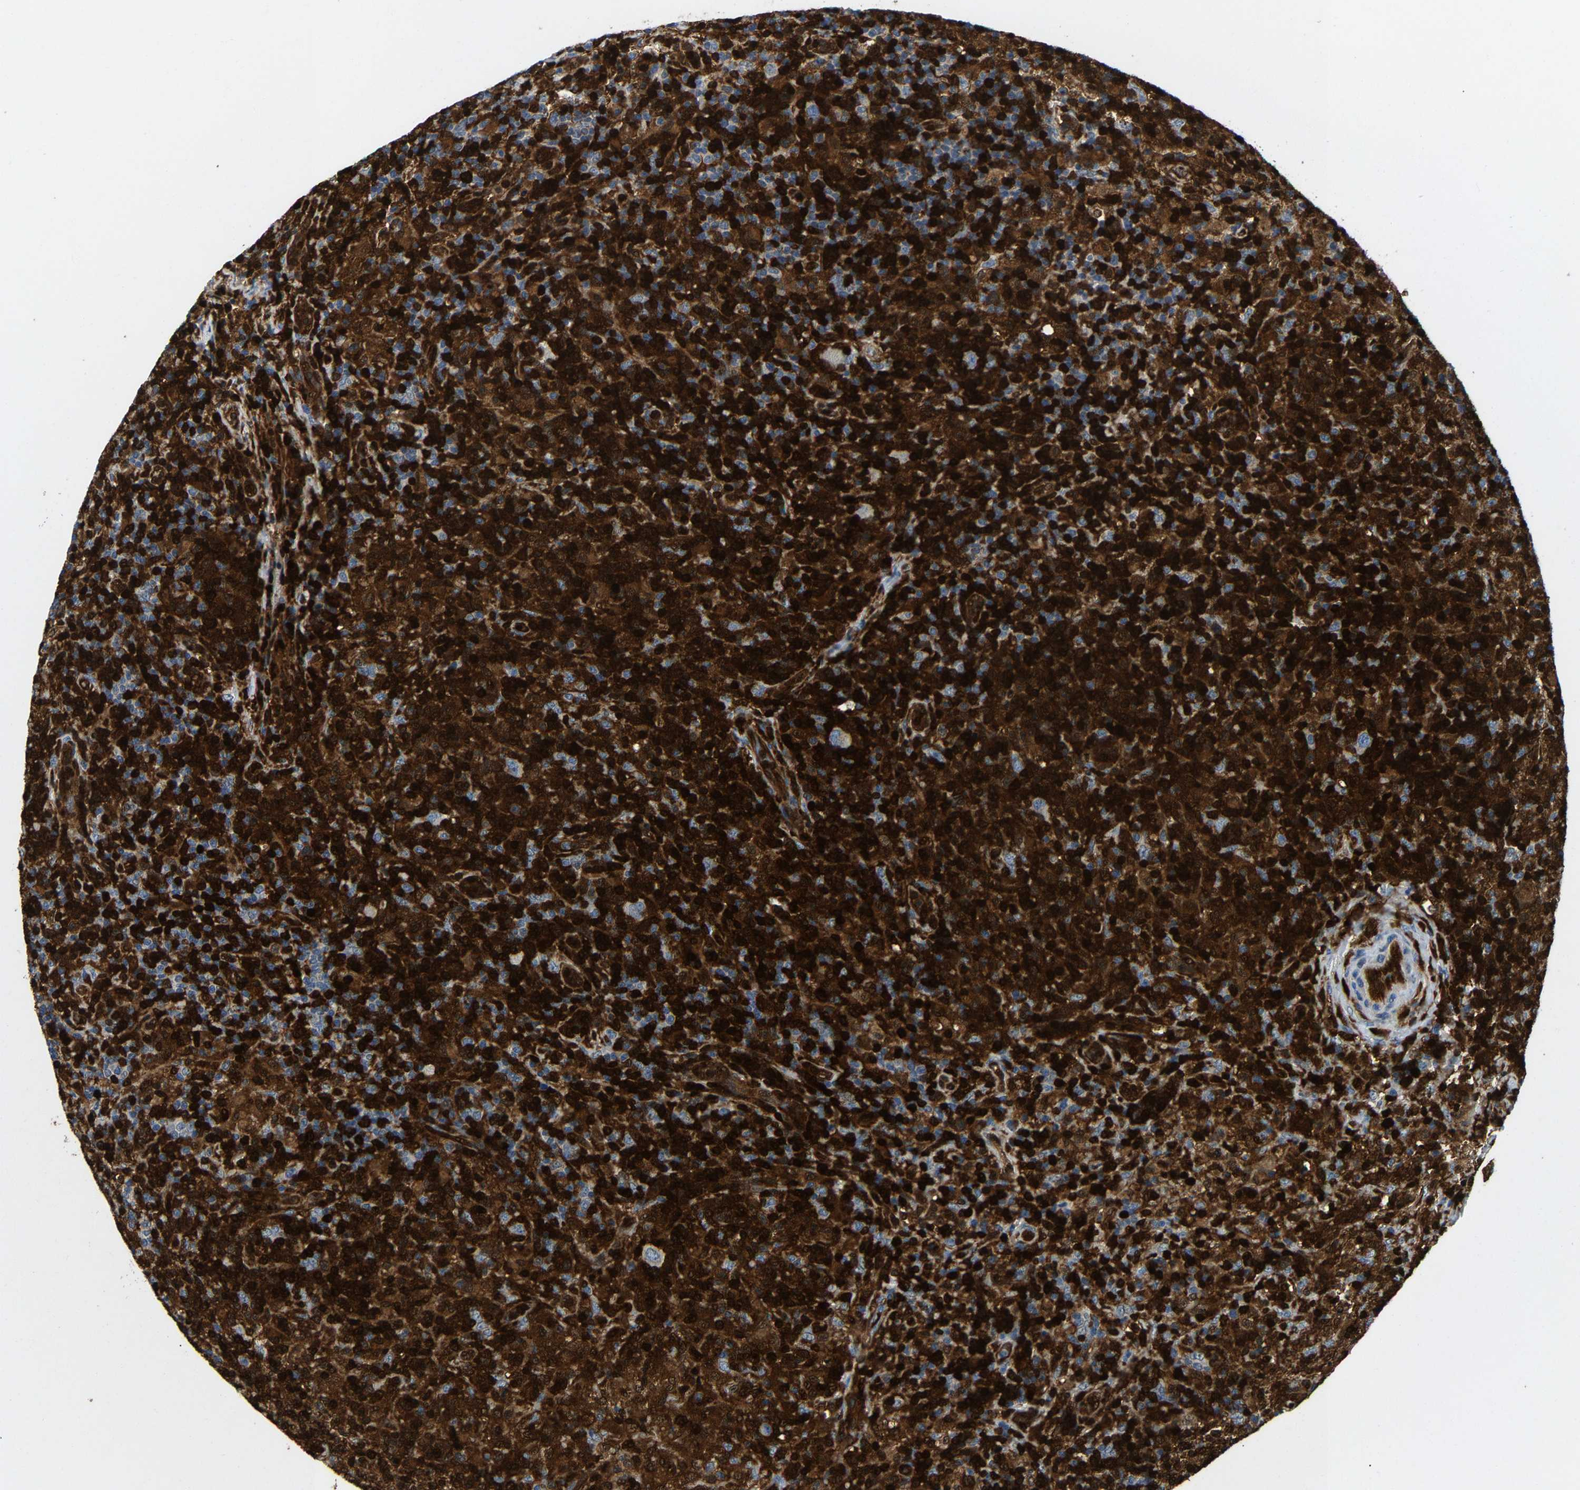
{"staining": {"intensity": "negative", "quantity": "none", "location": "none"}, "tissue": "lymphoma", "cell_type": "Tumor cells", "image_type": "cancer", "snomed": [{"axis": "morphology", "description": "Hodgkin's disease, NOS"}, {"axis": "topography", "description": "Lymph node"}], "caption": "There is no significant expression in tumor cells of Hodgkin's disease. The staining is performed using DAB (3,3'-diaminobenzidine) brown chromogen with nuclei counter-stained in using hematoxylin.", "gene": "GIMAP7", "patient": {"sex": "male", "age": 70}}